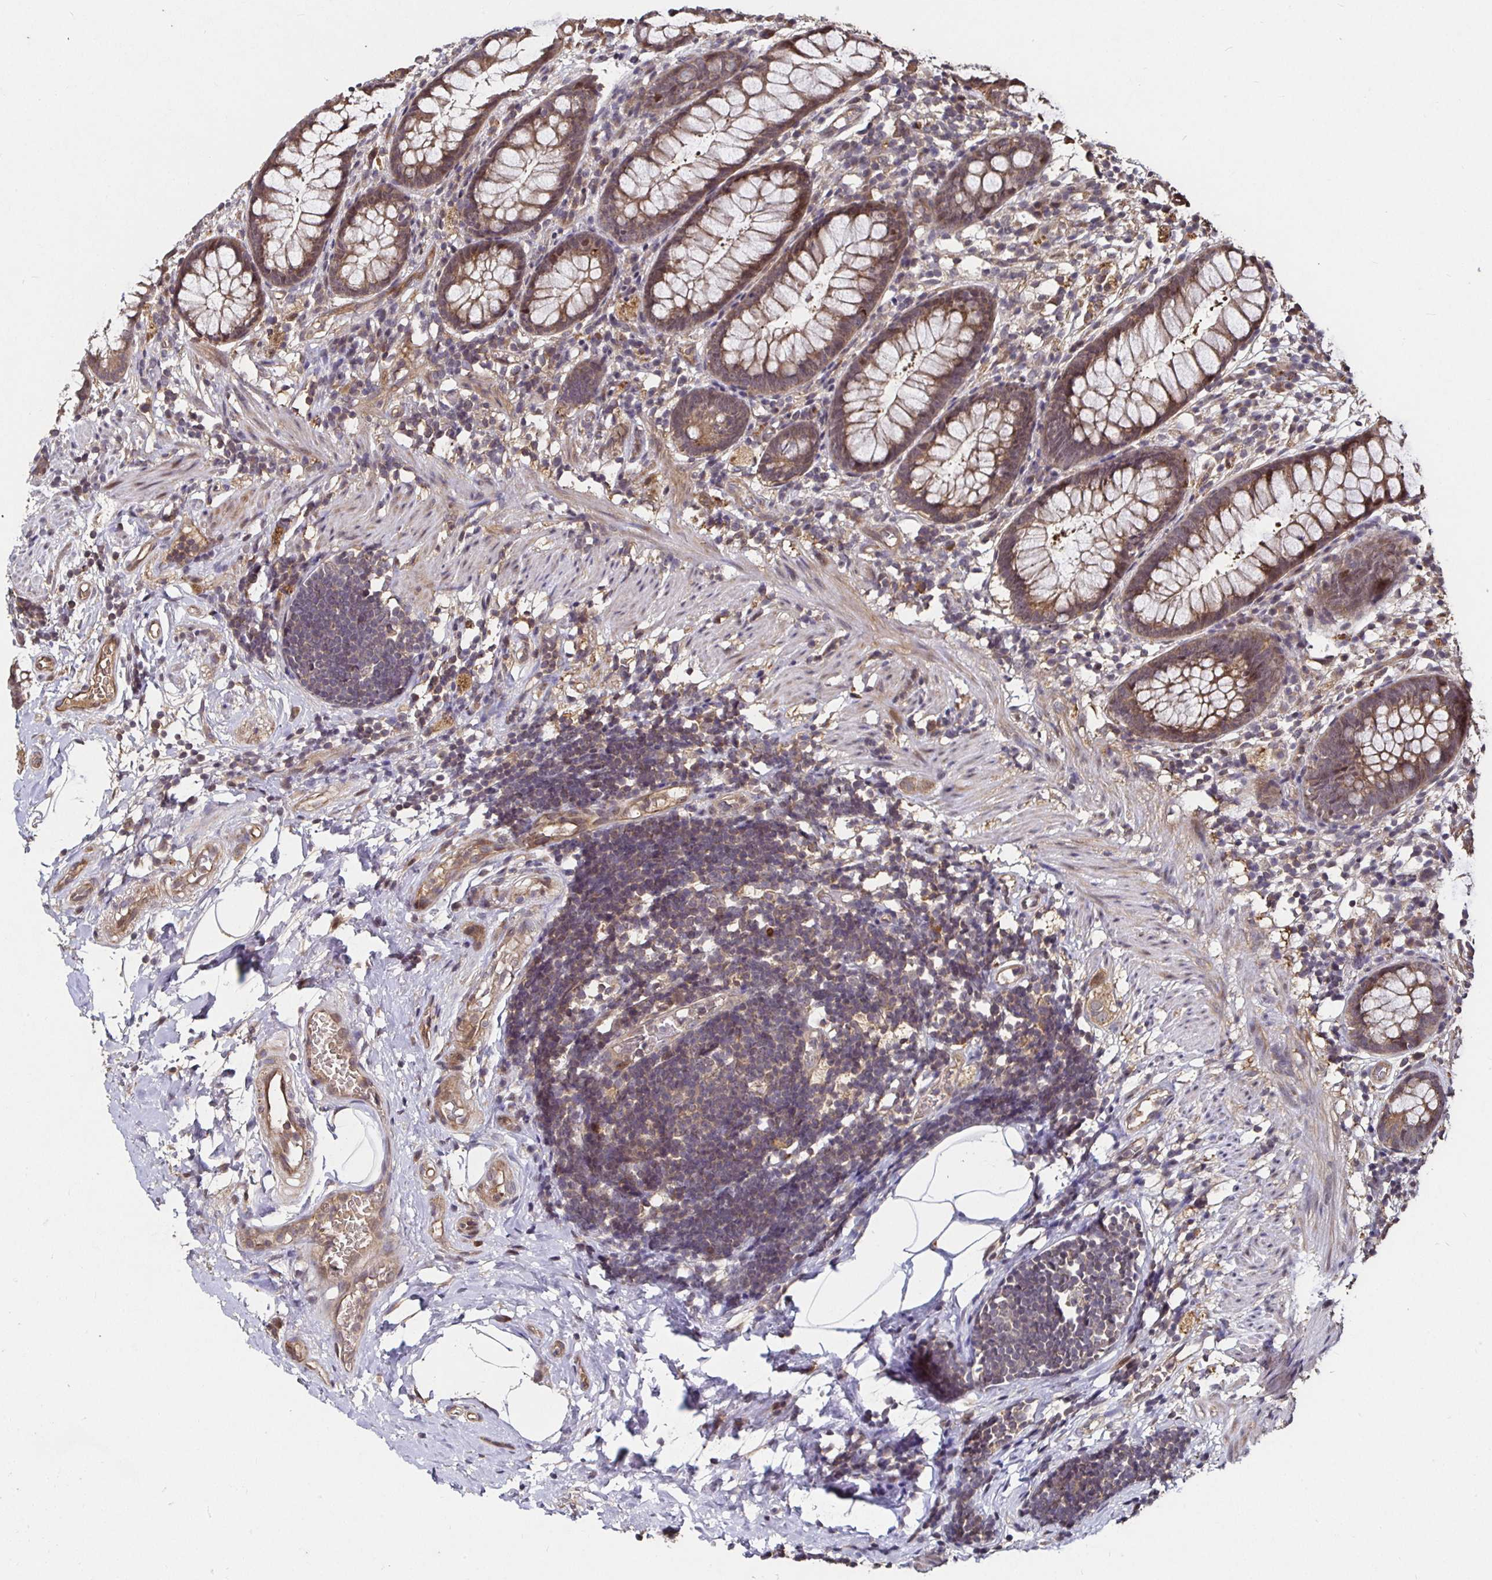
{"staining": {"intensity": "moderate", "quantity": ">75%", "location": "cytoplasmic/membranous"}, "tissue": "rectum", "cell_type": "Glandular cells", "image_type": "normal", "snomed": [{"axis": "morphology", "description": "Normal tissue, NOS"}, {"axis": "topography", "description": "Rectum"}], "caption": "The immunohistochemical stain shows moderate cytoplasmic/membranous expression in glandular cells of normal rectum.", "gene": "SMYD3", "patient": {"sex": "female", "age": 62}}